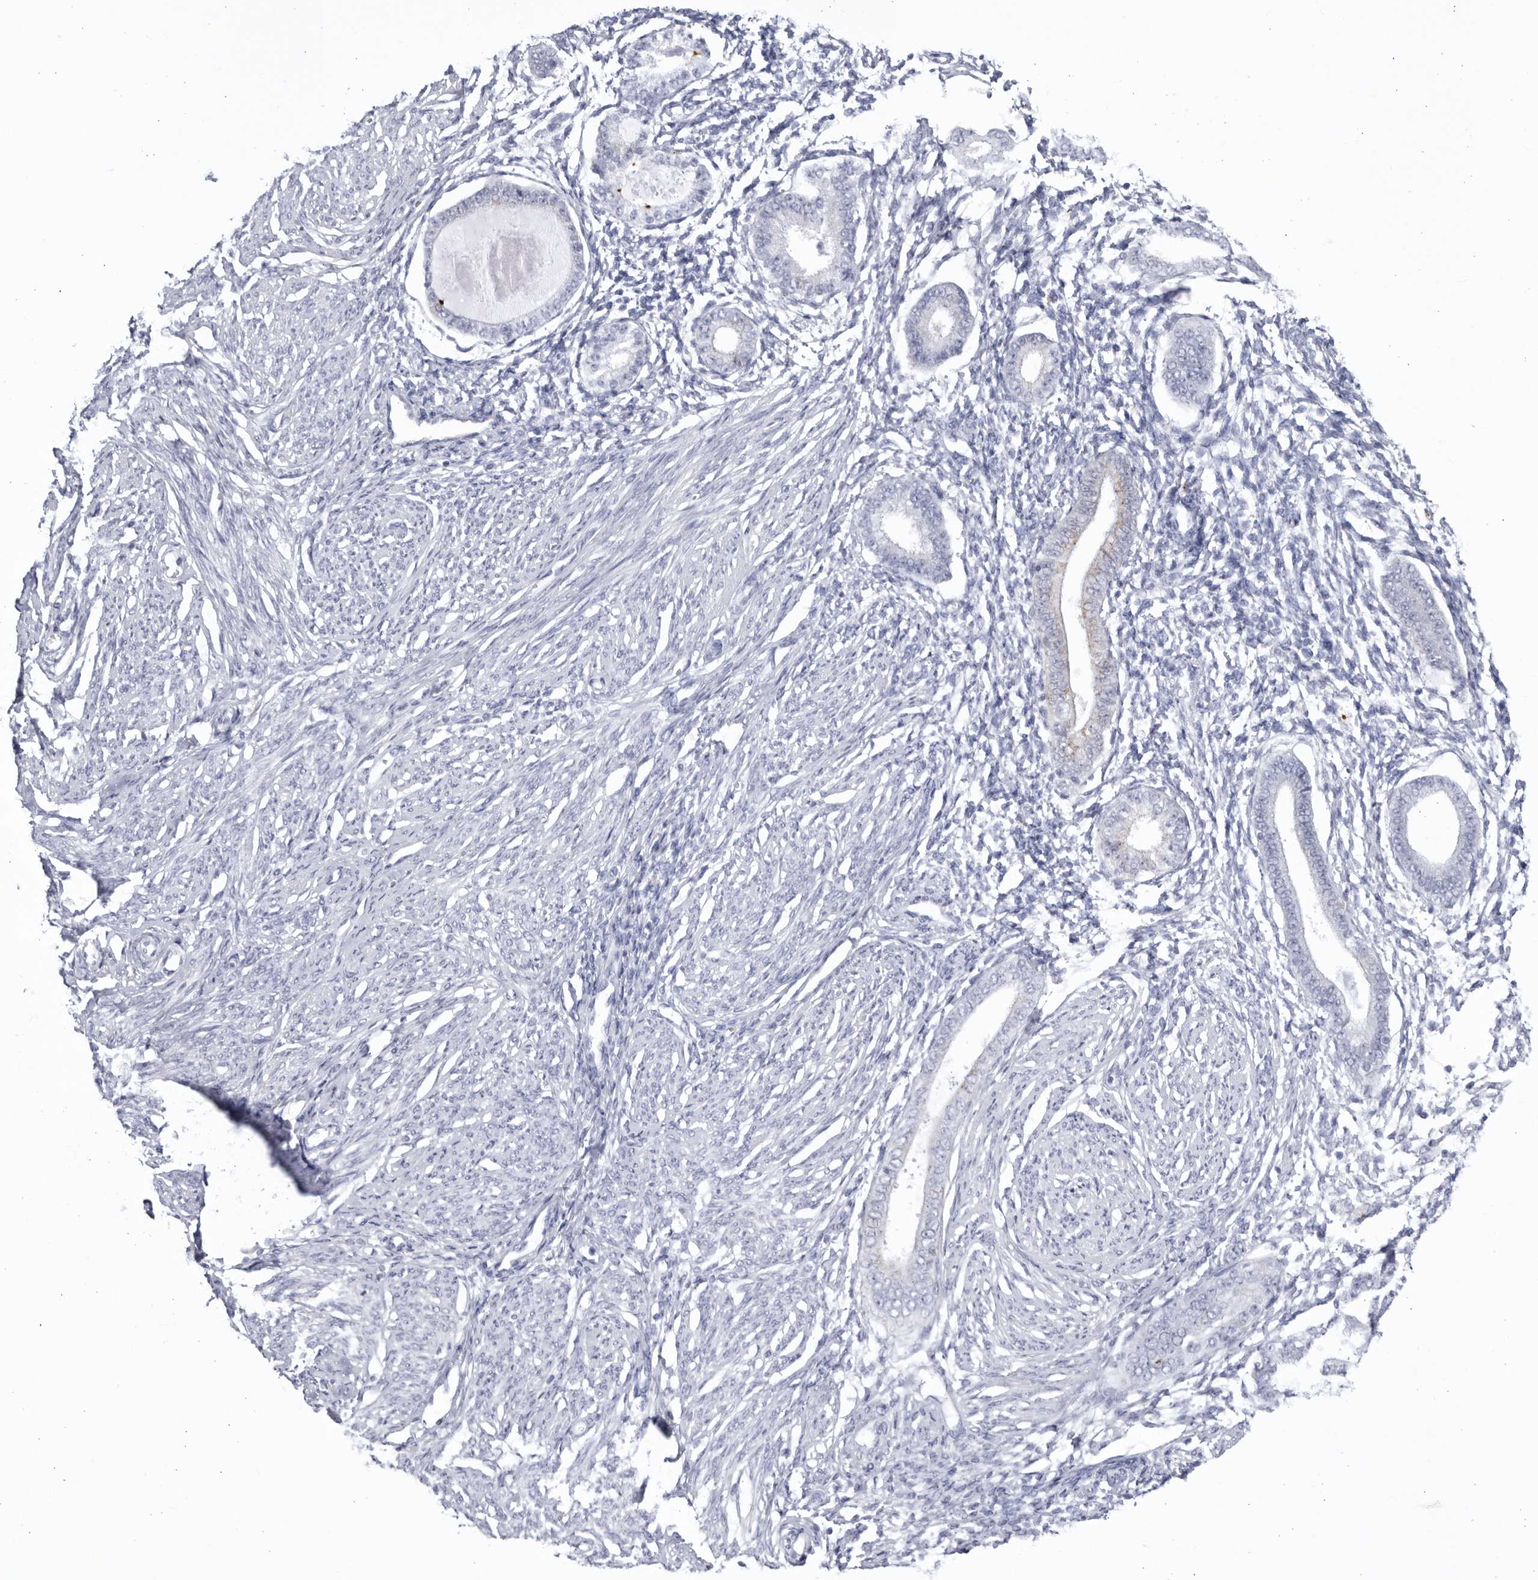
{"staining": {"intensity": "negative", "quantity": "none", "location": "none"}, "tissue": "endometrium", "cell_type": "Cells in endometrial stroma", "image_type": "normal", "snomed": [{"axis": "morphology", "description": "Normal tissue, NOS"}, {"axis": "topography", "description": "Endometrium"}], "caption": "Endometrium stained for a protein using IHC shows no staining cells in endometrial stroma.", "gene": "CCDC181", "patient": {"sex": "female", "age": 56}}